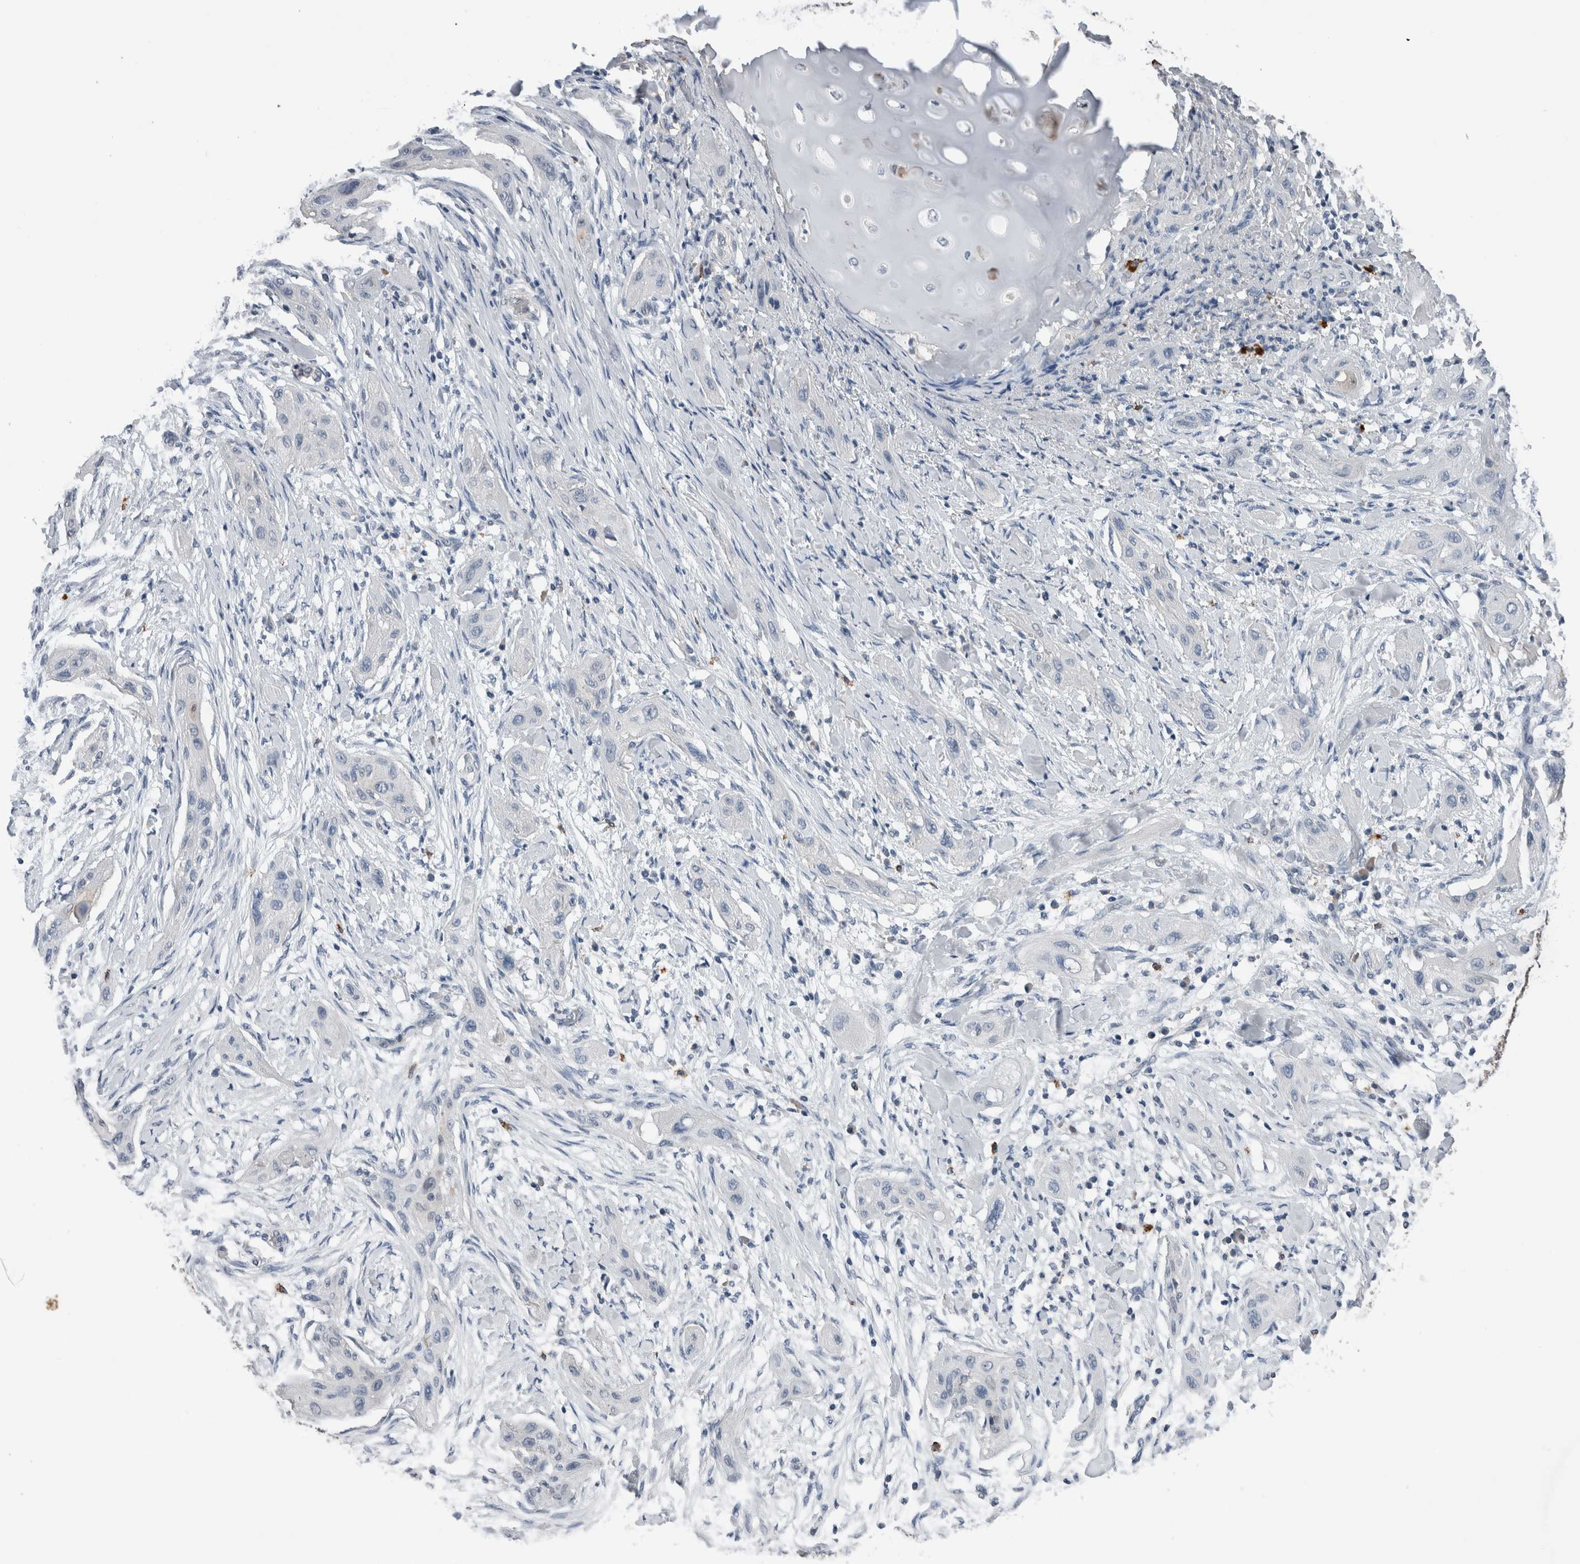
{"staining": {"intensity": "negative", "quantity": "none", "location": "none"}, "tissue": "lung cancer", "cell_type": "Tumor cells", "image_type": "cancer", "snomed": [{"axis": "morphology", "description": "Squamous cell carcinoma, NOS"}, {"axis": "topography", "description": "Lung"}], "caption": "Protein analysis of lung squamous cell carcinoma demonstrates no significant staining in tumor cells. (Brightfield microscopy of DAB immunohistochemistry at high magnification).", "gene": "CRNN", "patient": {"sex": "female", "age": 47}}